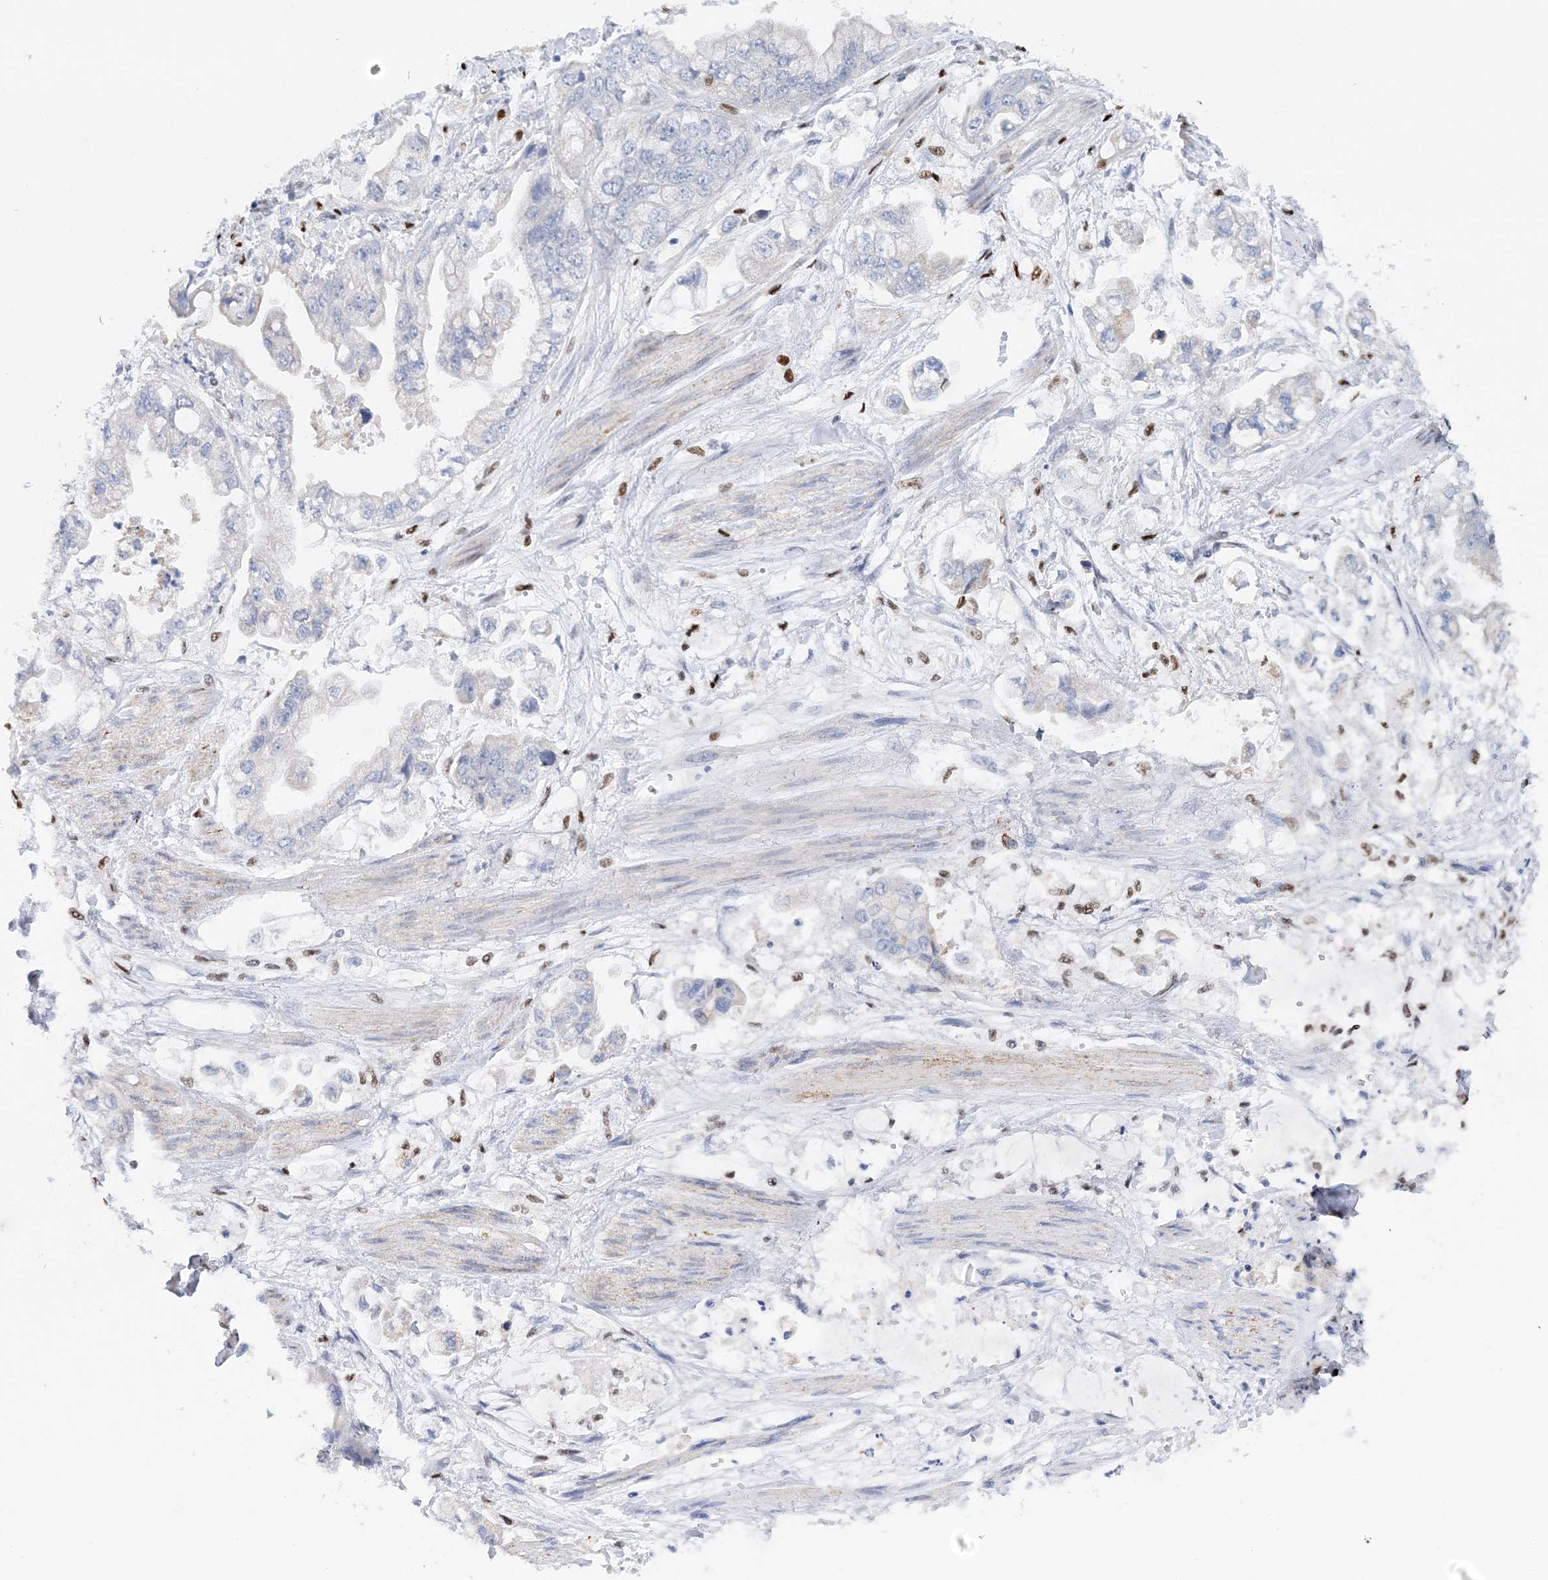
{"staining": {"intensity": "negative", "quantity": "none", "location": "none"}, "tissue": "stomach cancer", "cell_type": "Tumor cells", "image_type": "cancer", "snomed": [{"axis": "morphology", "description": "Adenocarcinoma, NOS"}, {"axis": "topography", "description": "Stomach"}], "caption": "There is no significant expression in tumor cells of stomach cancer (adenocarcinoma). (Brightfield microscopy of DAB immunohistochemistry at high magnification).", "gene": "NIT2", "patient": {"sex": "male", "age": 62}}